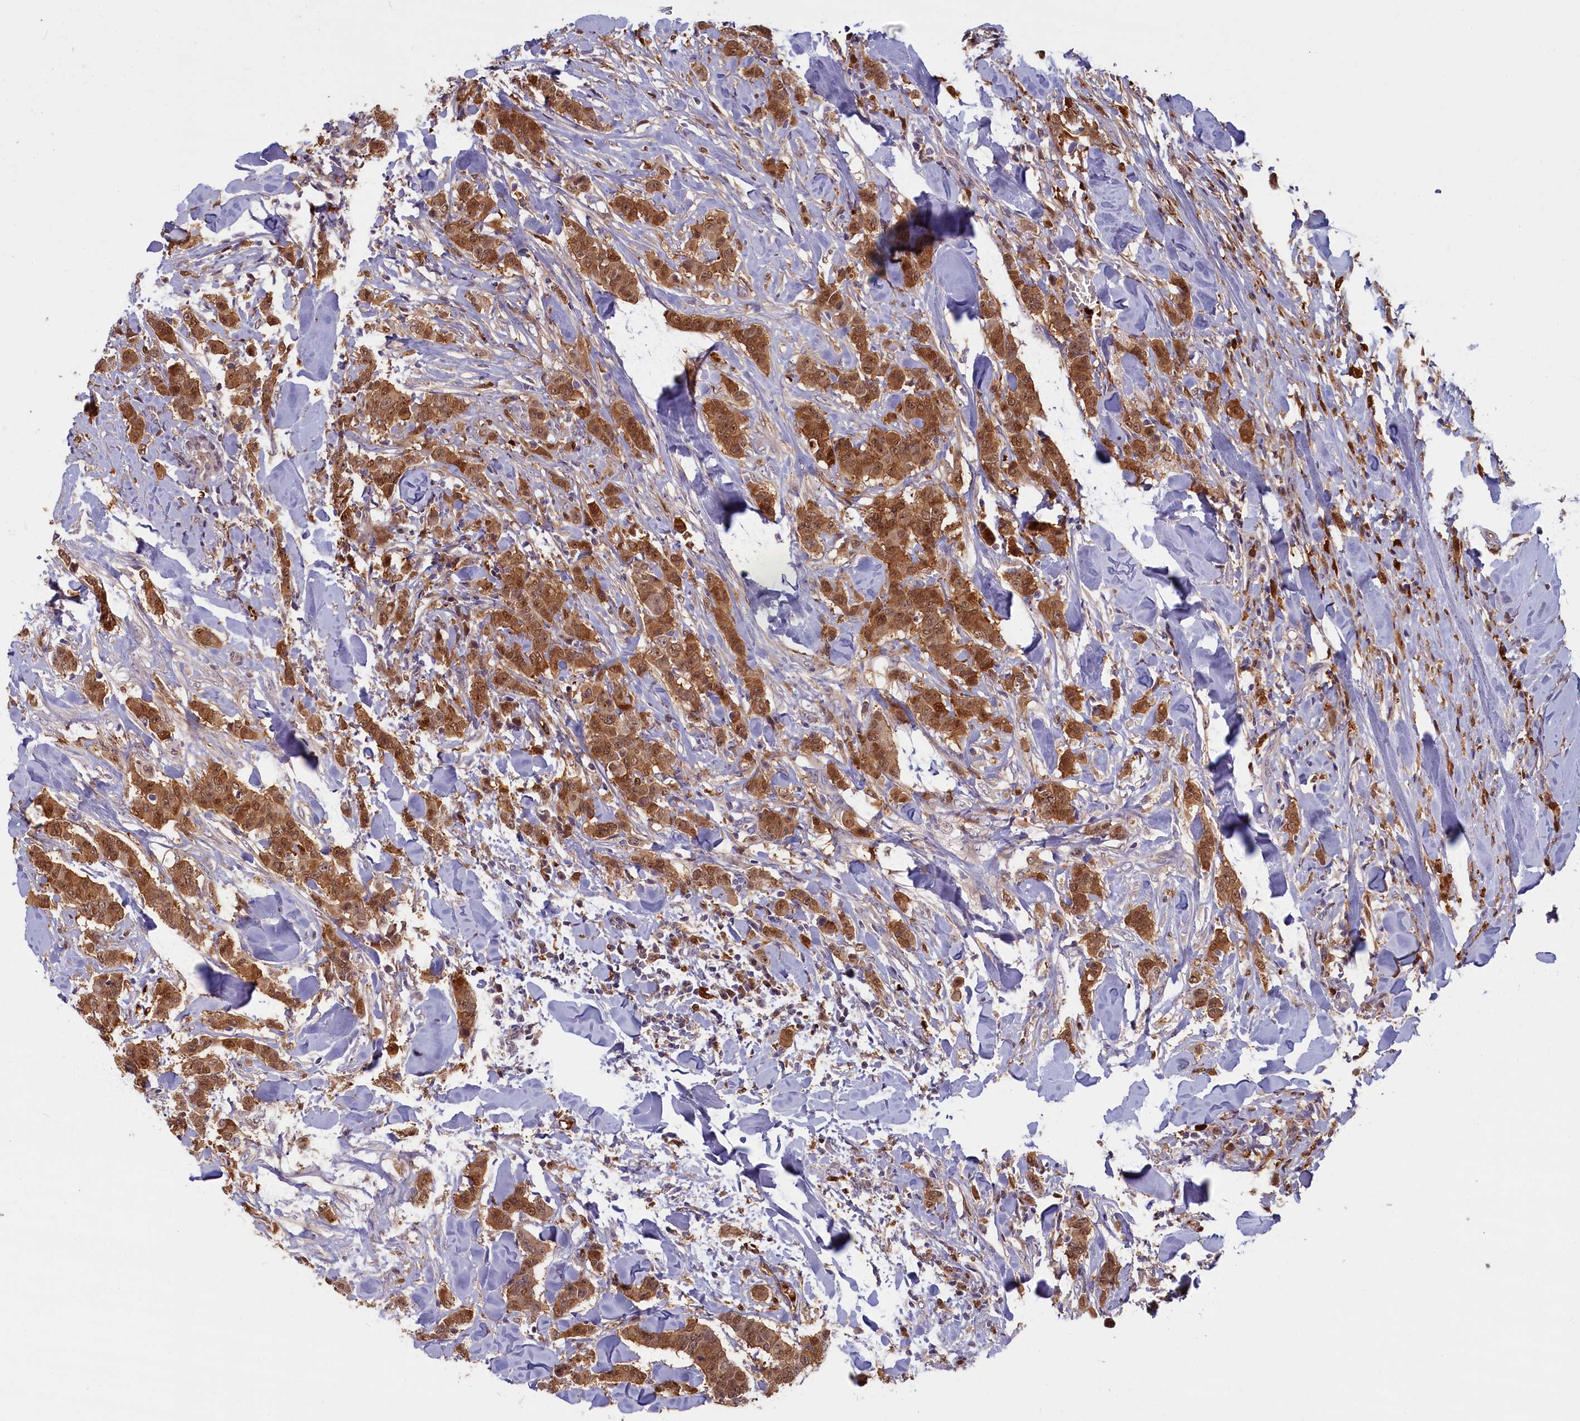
{"staining": {"intensity": "moderate", "quantity": ">75%", "location": "cytoplasmic/membranous,nuclear"}, "tissue": "breast cancer", "cell_type": "Tumor cells", "image_type": "cancer", "snomed": [{"axis": "morphology", "description": "Duct carcinoma"}, {"axis": "topography", "description": "Breast"}], "caption": "Infiltrating ductal carcinoma (breast) stained with IHC shows moderate cytoplasmic/membranous and nuclear positivity in about >75% of tumor cells.", "gene": "BLVRB", "patient": {"sex": "female", "age": 40}}